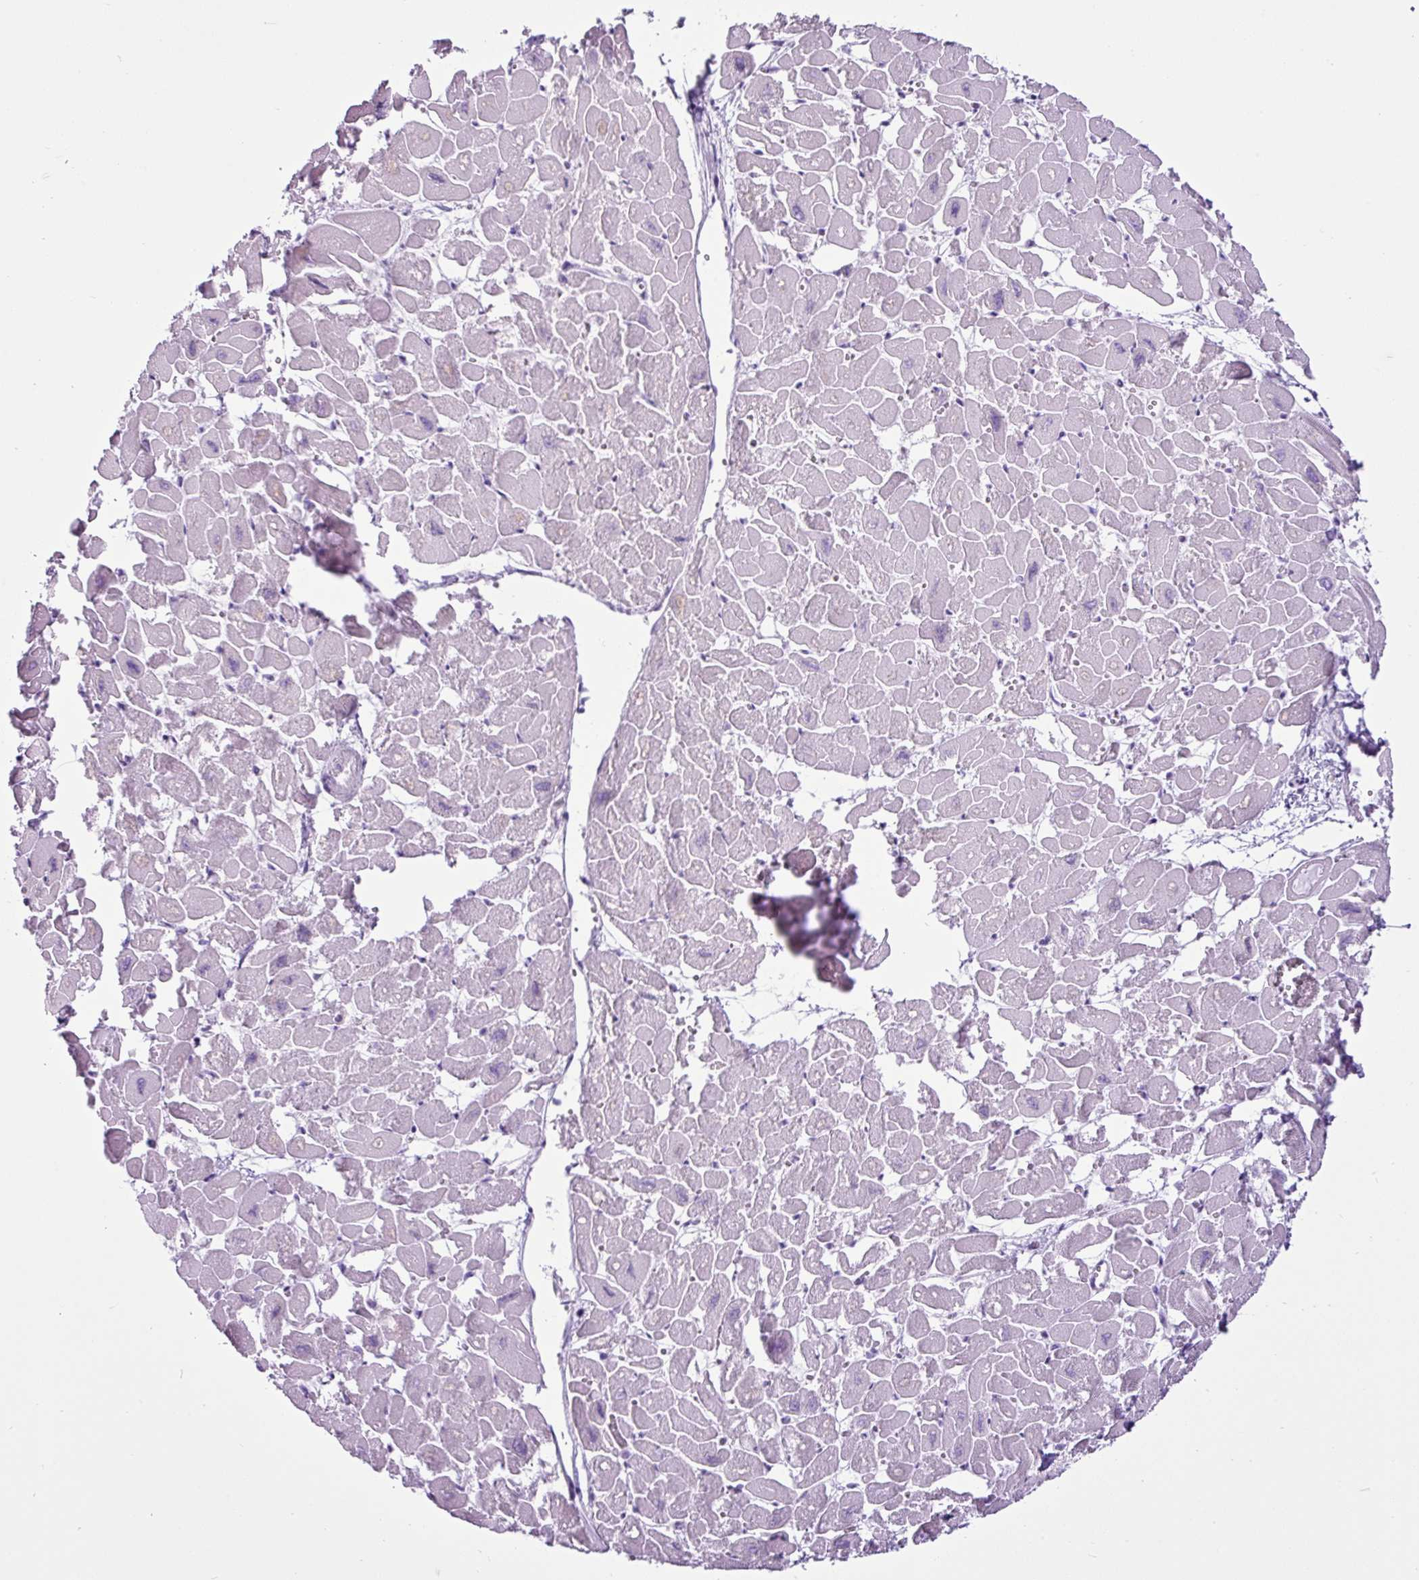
{"staining": {"intensity": "negative", "quantity": "none", "location": "none"}, "tissue": "heart muscle", "cell_type": "Cardiomyocytes", "image_type": "normal", "snomed": [{"axis": "morphology", "description": "Normal tissue, NOS"}, {"axis": "topography", "description": "Heart"}], "caption": "DAB immunohistochemical staining of unremarkable human heart muscle demonstrates no significant positivity in cardiomyocytes.", "gene": "LILRB4", "patient": {"sex": "male", "age": 54}}